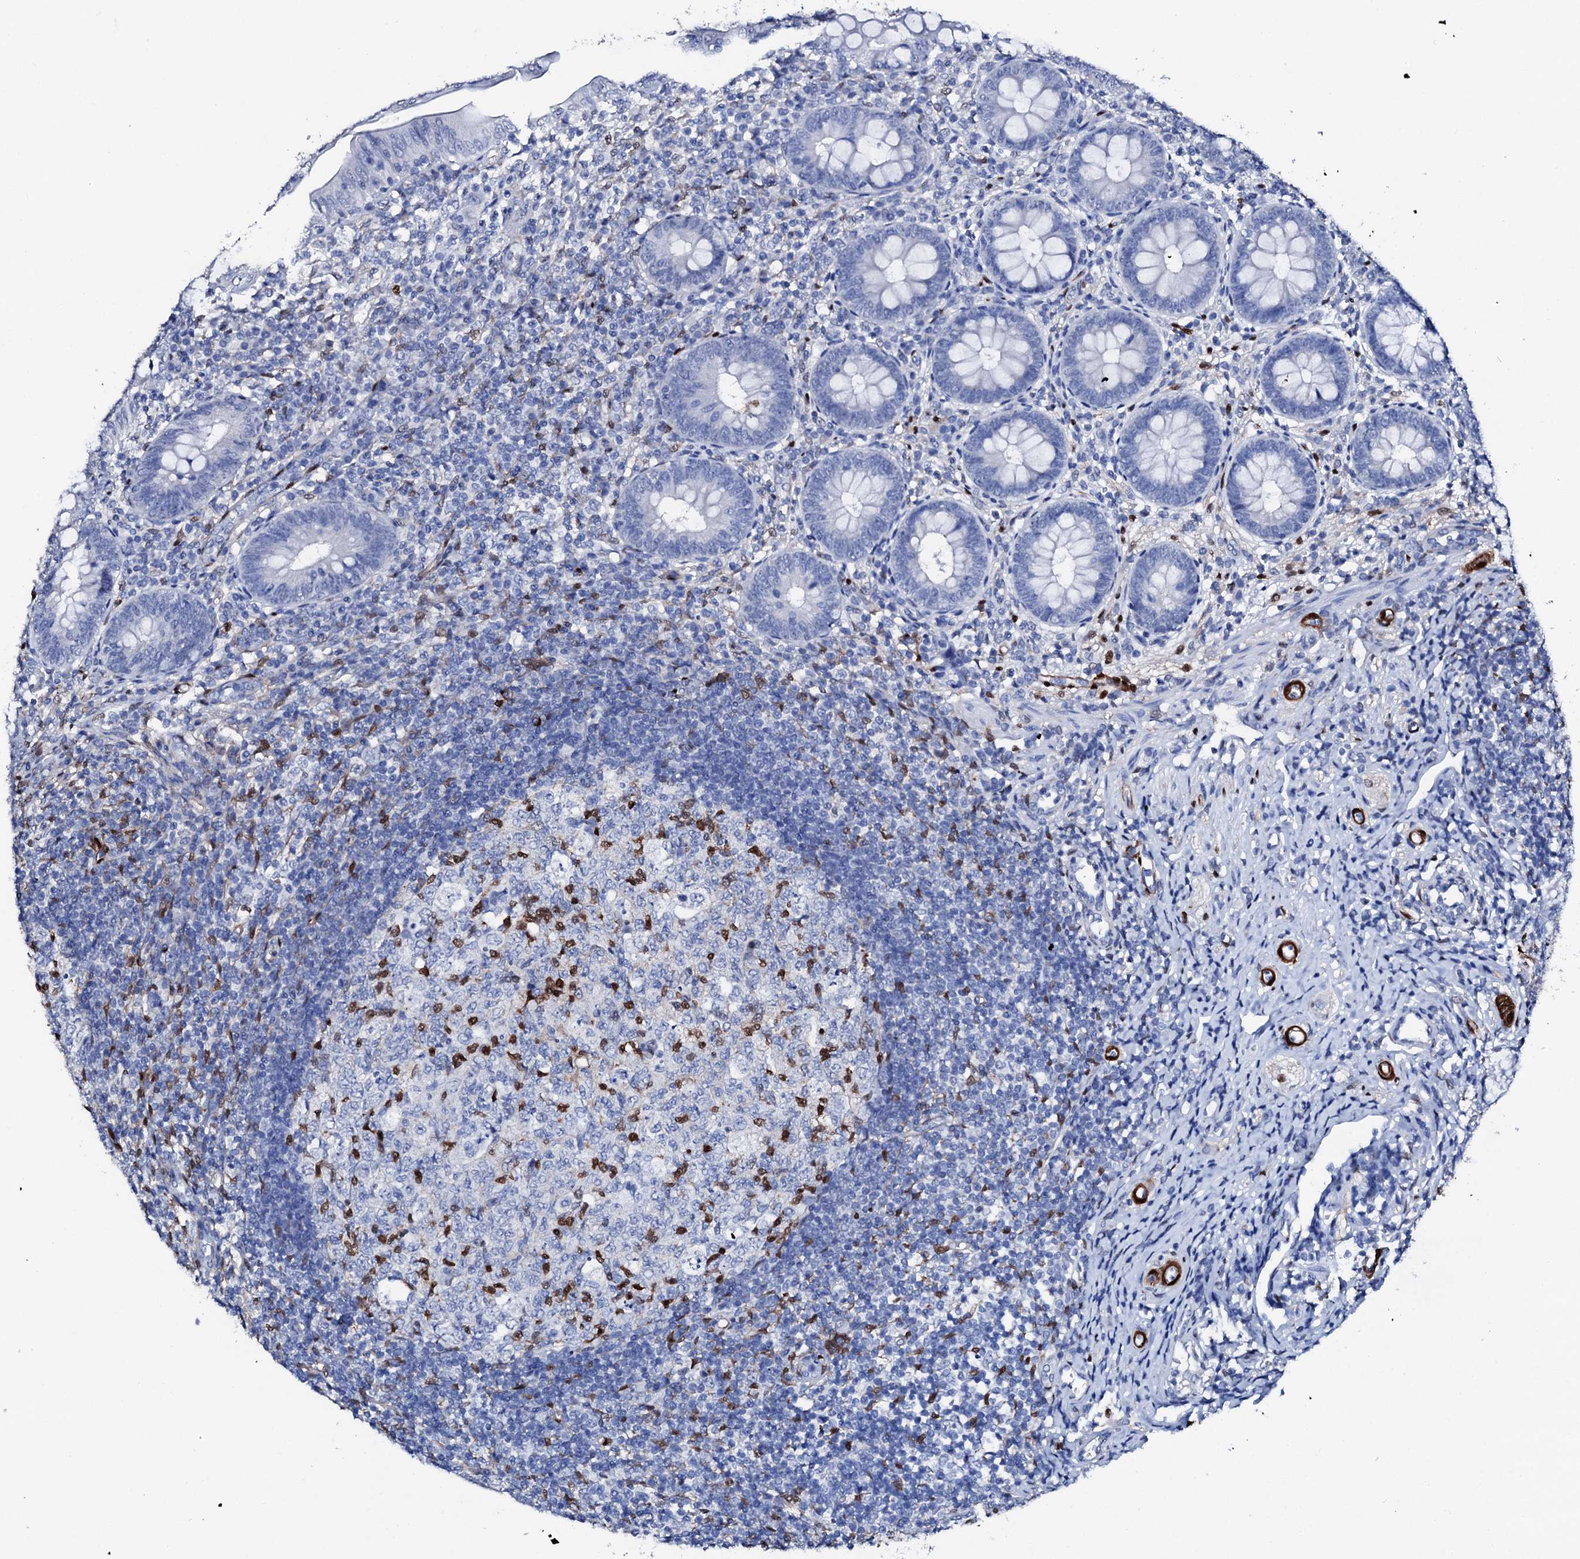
{"staining": {"intensity": "negative", "quantity": "none", "location": "none"}, "tissue": "appendix", "cell_type": "Glandular cells", "image_type": "normal", "snomed": [{"axis": "morphology", "description": "Normal tissue, NOS"}, {"axis": "topography", "description": "Appendix"}], "caption": "Photomicrograph shows no protein positivity in glandular cells of normal appendix.", "gene": "NRIP2", "patient": {"sex": "male", "age": 14}}